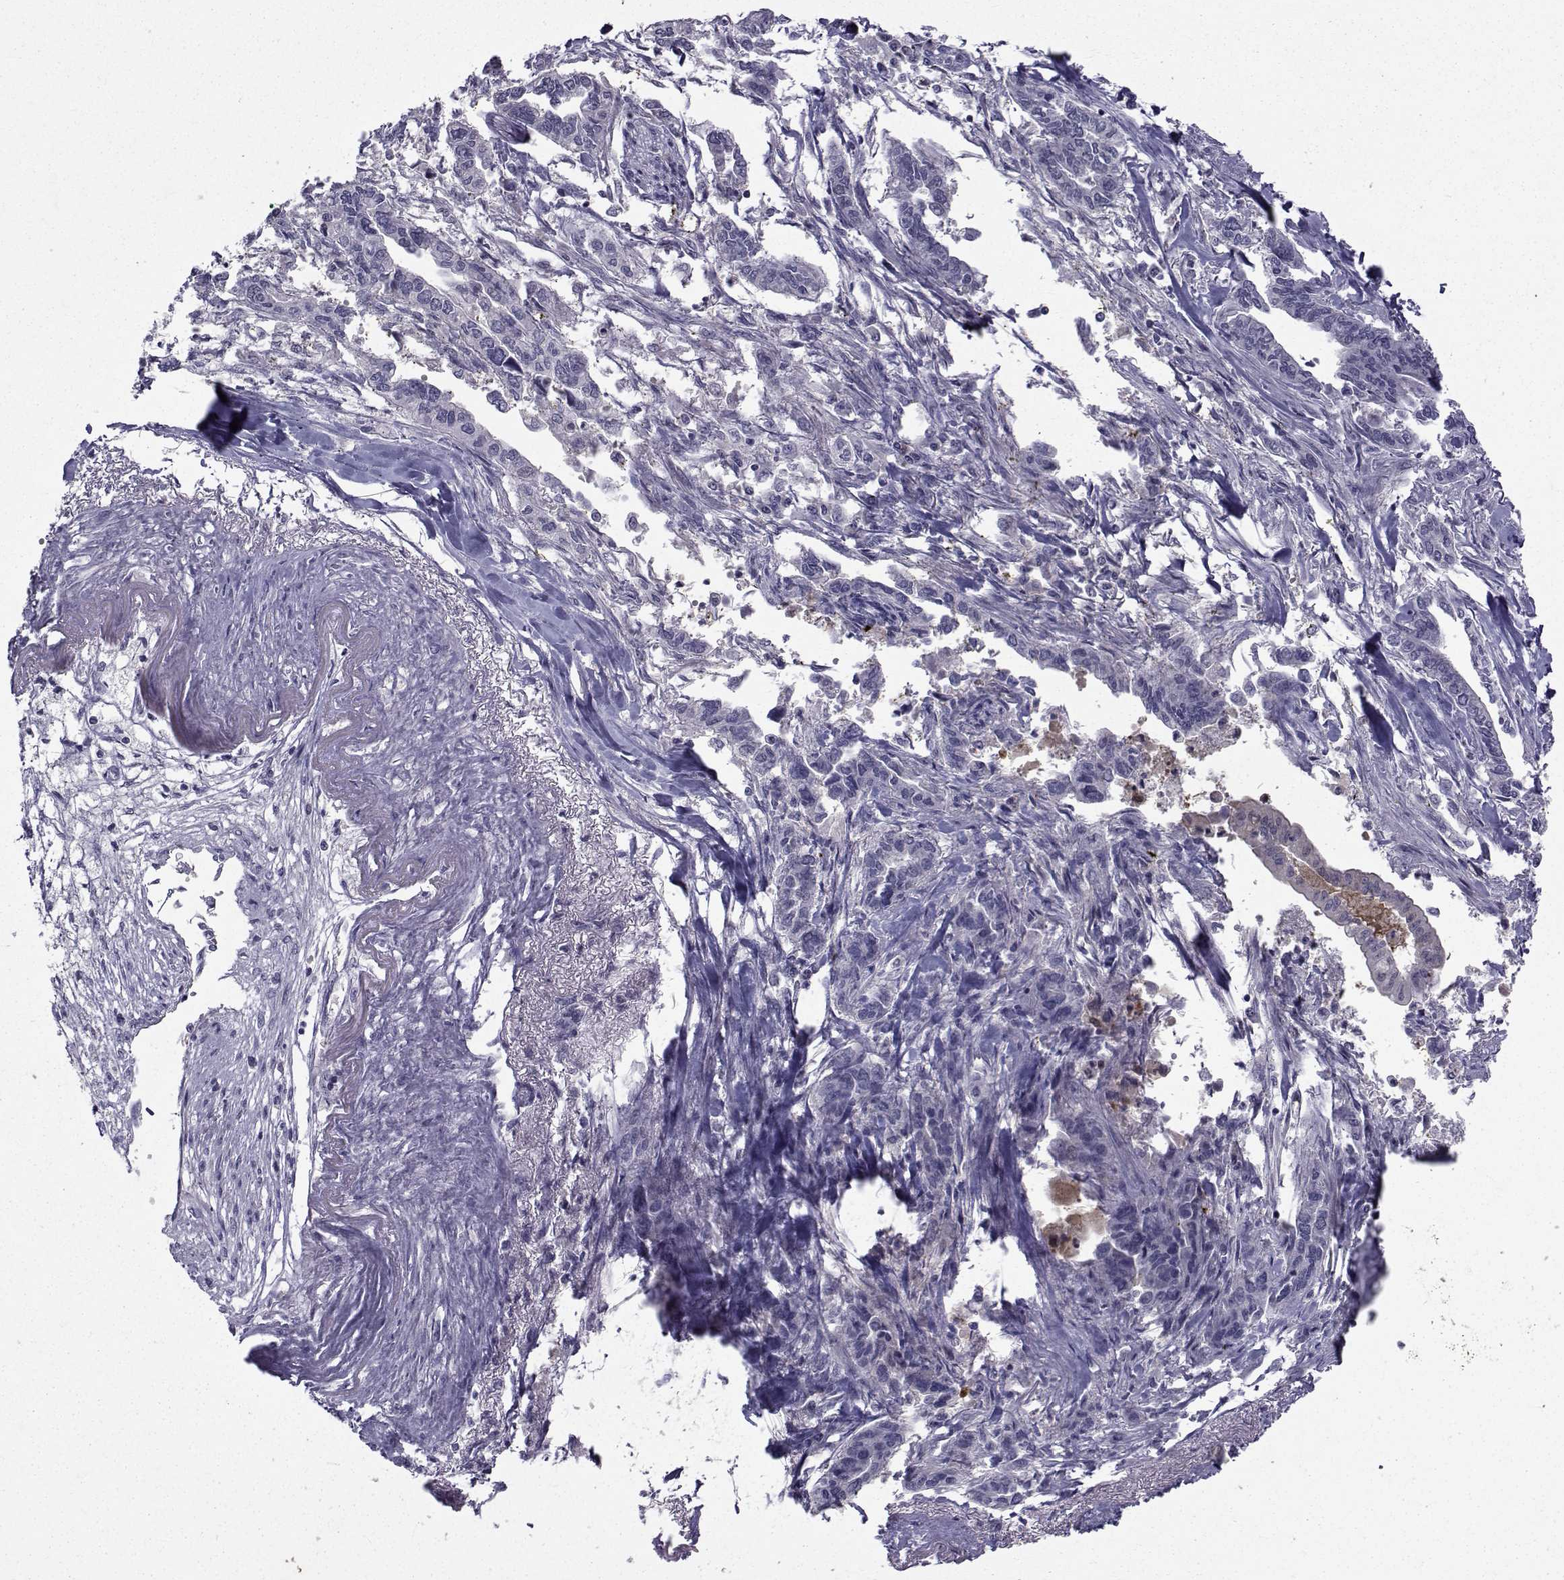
{"staining": {"intensity": "negative", "quantity": "none", "location": "none"}, "tissue": "pancreatic cancer", "cell_type": "Tumor cells", "image_type": "cancer", "snomed": [{"axis": "morphology", "description": "Adenocarcinoma, NOS"}, {"axis": "topography", "description": "Pancreas"}], "caption": "Human pancreatic cancer stained for a protein using immunohistochemistry displays no positivity in tumor cells.", "gene": "TNFRSF11B", "patient": {"sex": "male", "age": 60}}